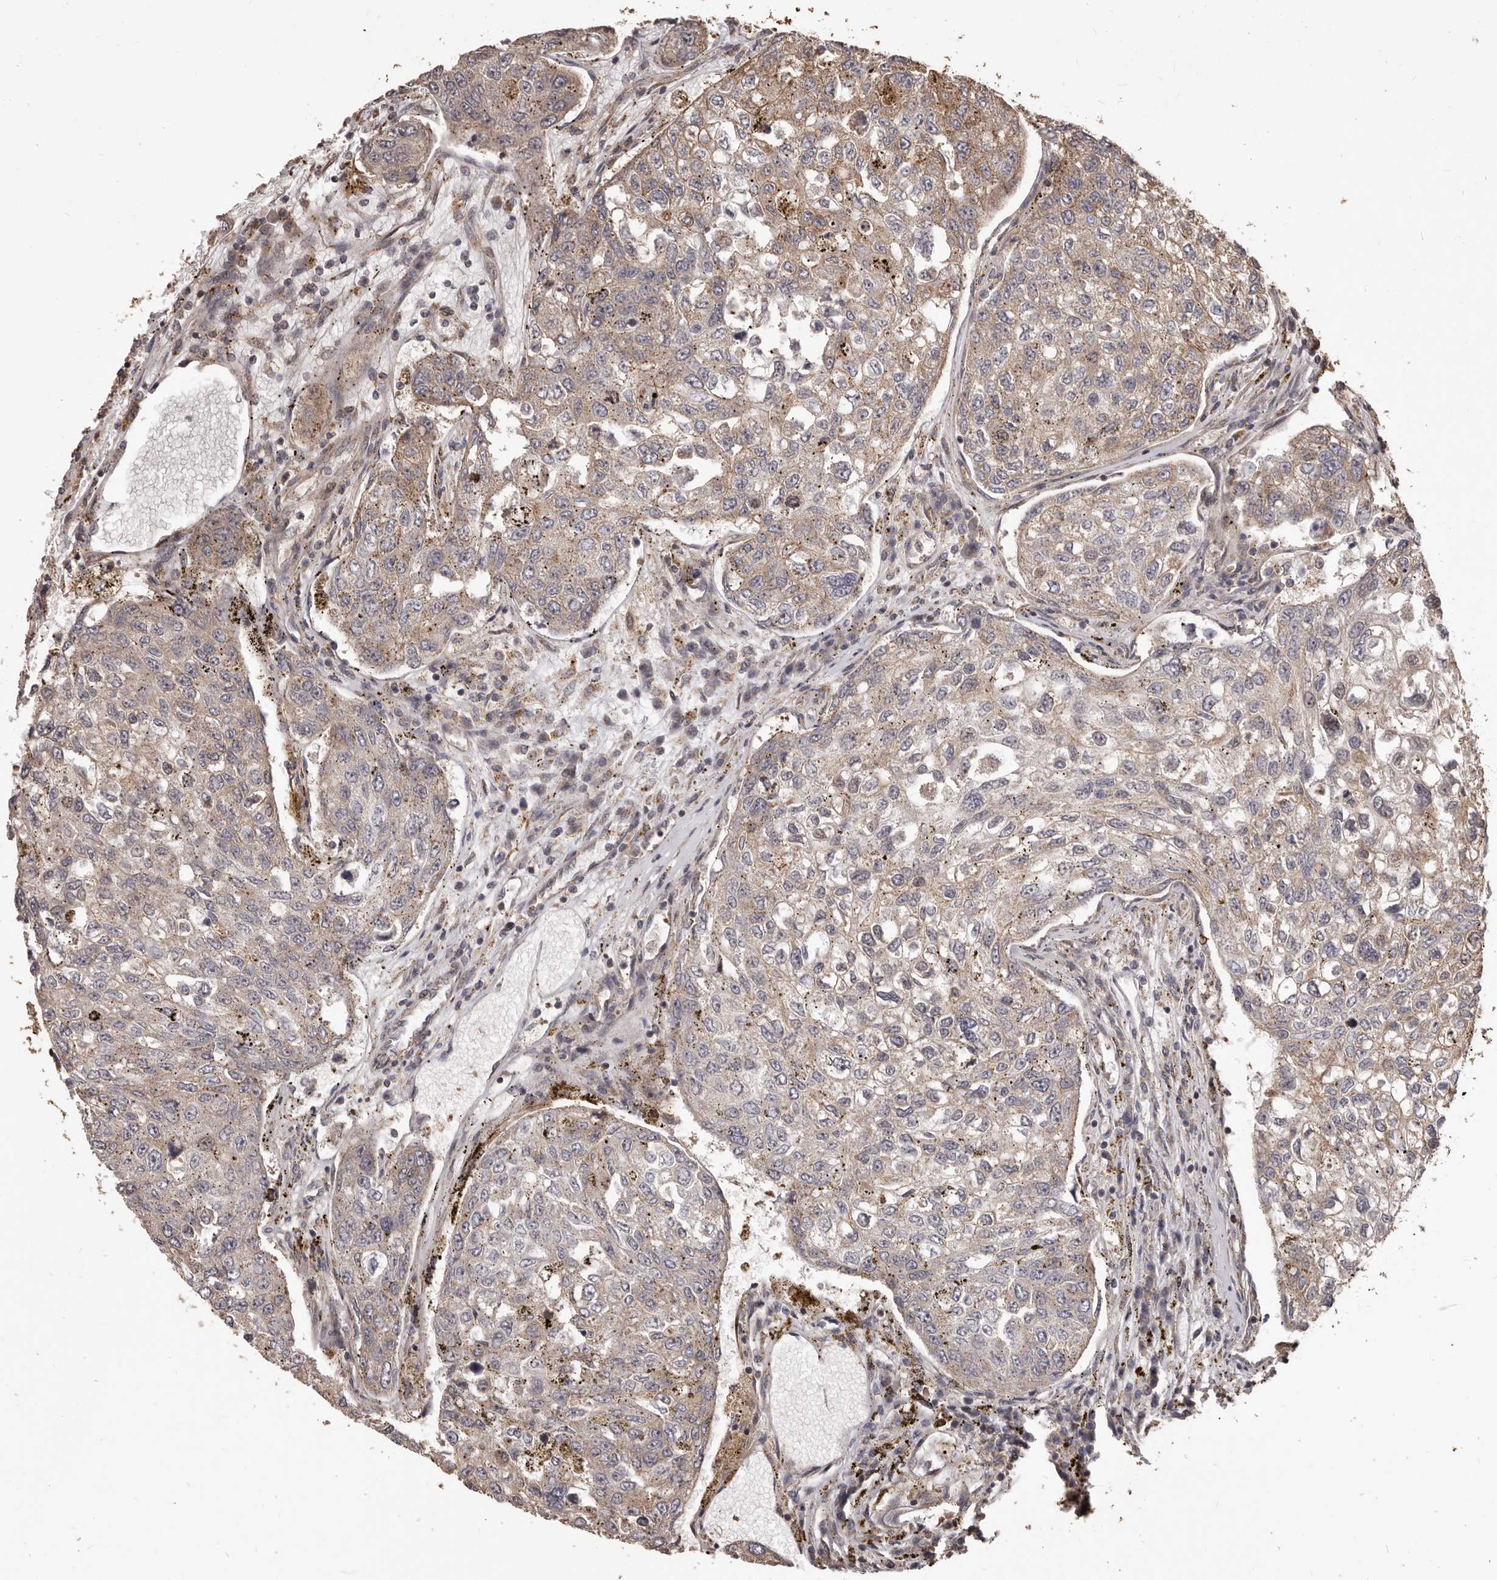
{"staining": {"intensity": "moderate", "quantity": "25%-75%", "location": "cytoplasmic/membranous"}, "tissue": "urothelial cancer", "cell_type": "Tumor cells", "image_type": "cancer", "snomed": [{"axis": "morphology", "description": "Urothelial carcinoma, High grade"}, {"axis": "topography", "description": "Lymph node"}, {"axis": "topography", "description": "Urinary bladder"}], "caption": "A brown stain highlights moderate cytoplasmic/membranous positivity of a protein in human high-grade urothelial carcinoma tumor cells. Using DAB (brown) and hematoxylin (blue) stains, captured at high magnification using brightfield microscopy.", "gene": "MTO1", "patient": {"sex": "male", "age": 51}}